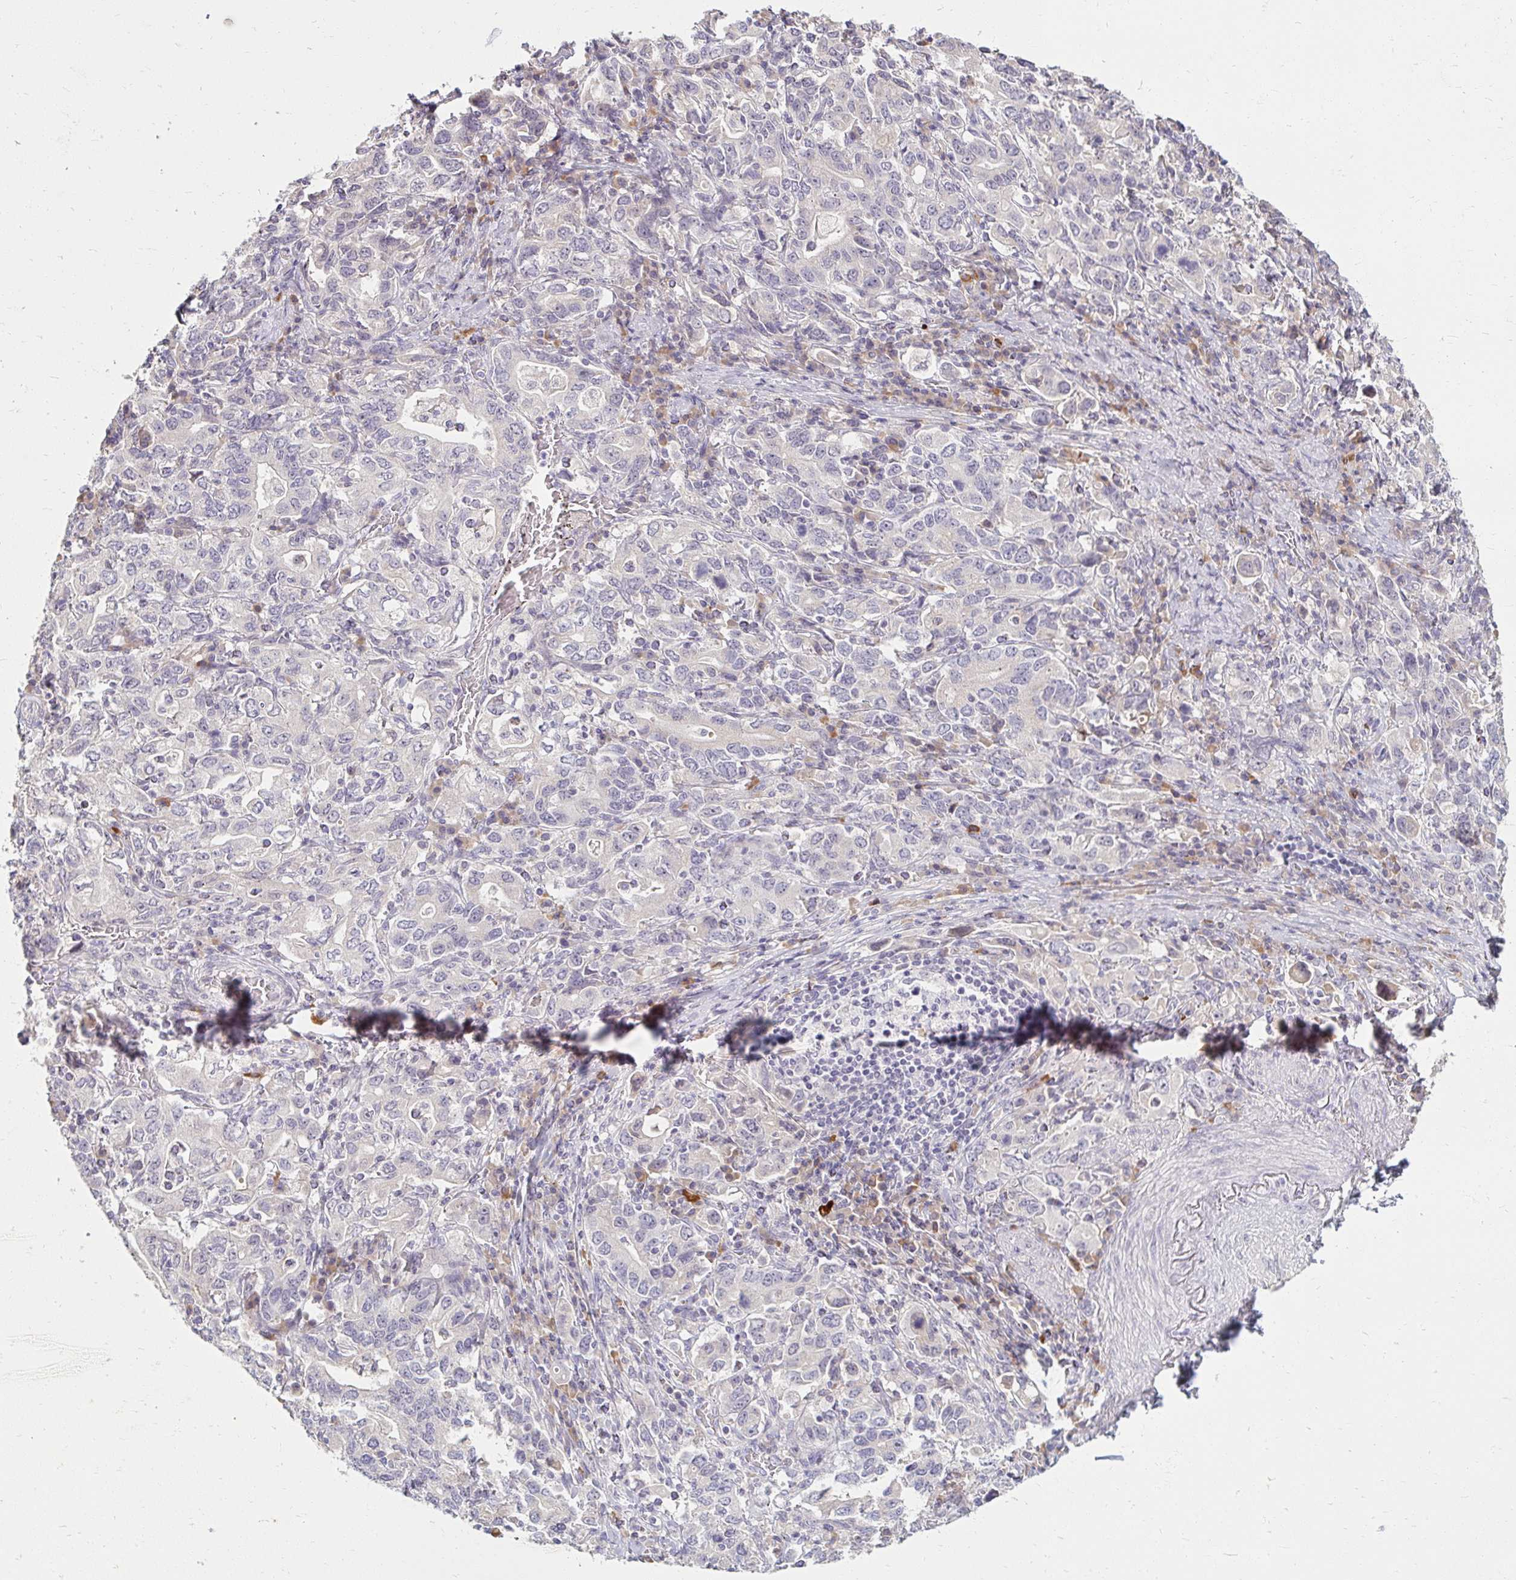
{"staining": {"intensity": "negative", "quantity": "none", "location": "none"}, "tissue": "stomach cancer", "cell_type": "Tumor cells", "image_type": "cancer", "snomed": [{"axis": "morphology", "description": "Adenocarcinoma, NOS"}, {"axis": "topography", "description": "Stomach, upper"}, {"axis": "topography", "description": "Stomach"}], "caption": "IHC of stomach cancer exhibits no positivity in tumor cells.", "gene": "DDN", "patient": {"sex": "male", "age": 62}}